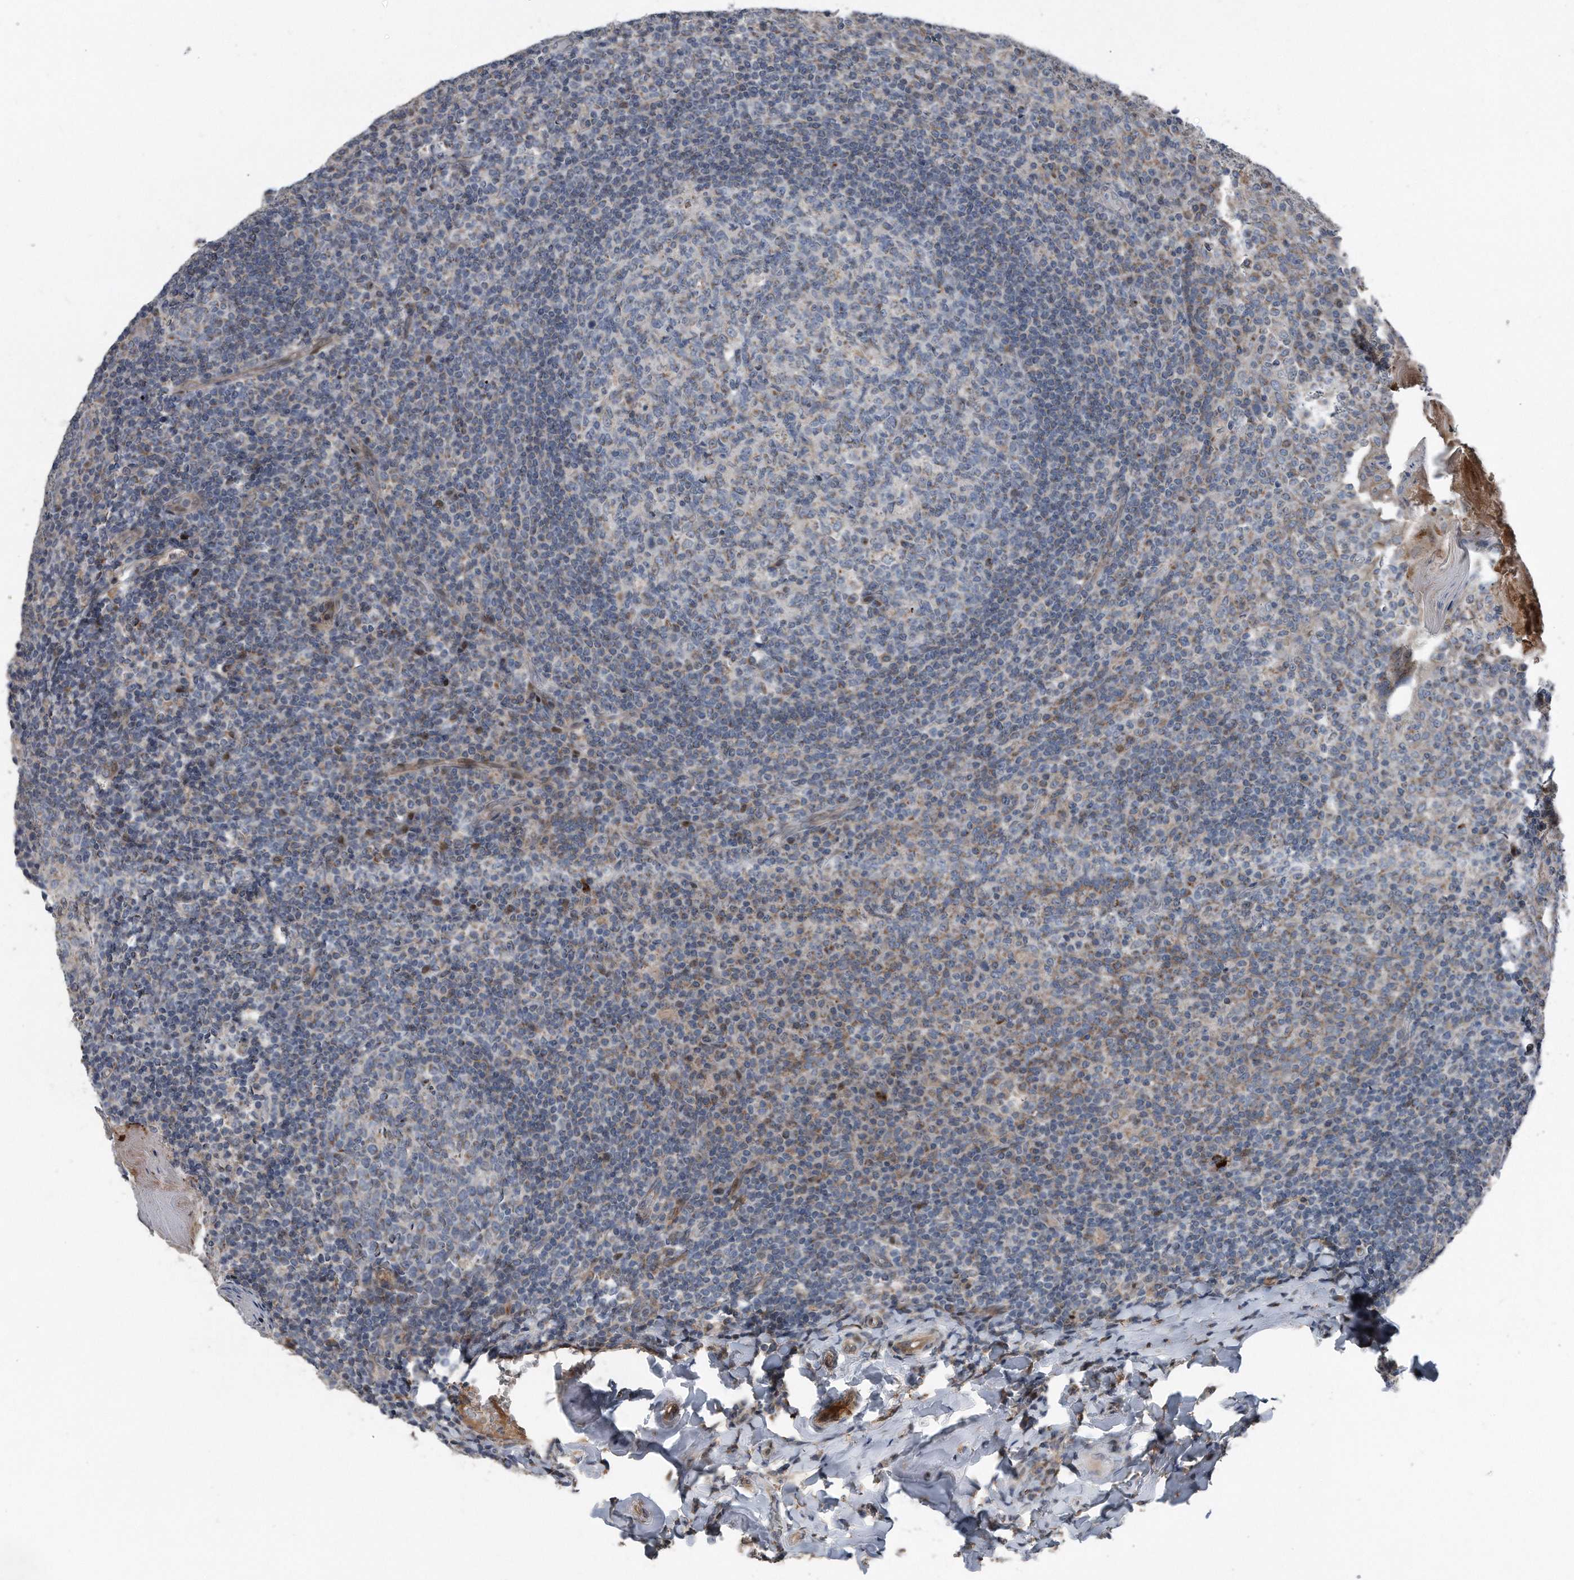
{"staining": {"intensity": "weak", "quantity": "<25%", "location": "cytoplasmic/membranous"}, "tissue": "tonsil", "cell_type": "Germinal center cells", "image_type": "normal", "snomed": [{"axis": "morphology", "description": "Normal tissue, NOS"}, {"axis": "topography", "description": "Tonsil"}], "caption": "A micrograph of tonsil stained for a protein exhibits no brown staining in germinal center cells.", "gene": "DST", "patient": {"sex": "female", "age": 19}}